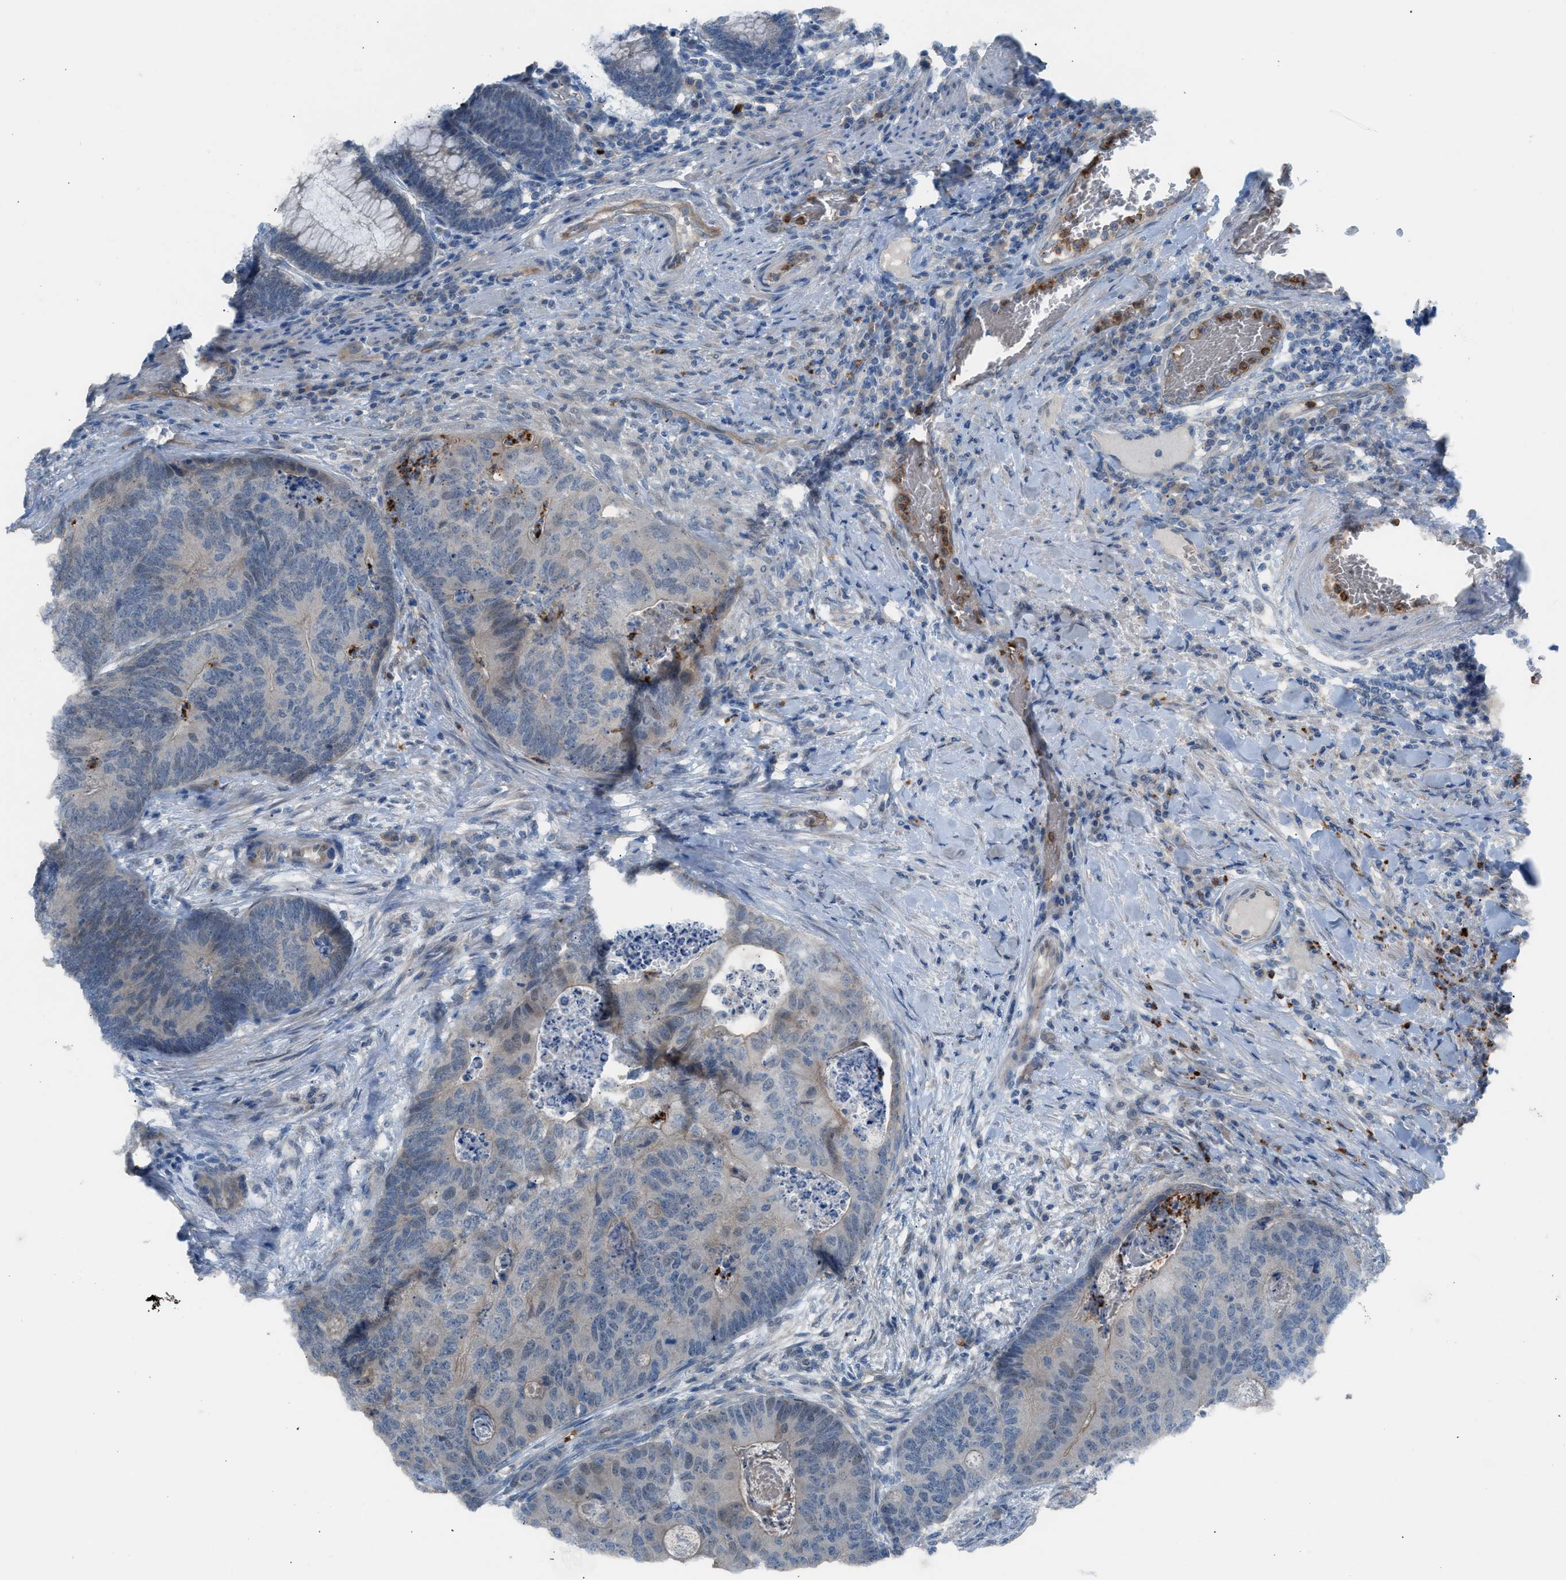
{"staining": {"intensity": "negative", "quantity": "none", "location": "none"}, "tissue": "colorectal cancer", "cell_type": "Tumor cells", "image_type": "cancer", "snomed": [{"axis": "morphology", "description": "Adenocarcinoma, NOS"}, {"axis": "topography", "description": "Colon"}], "caption": "Colorectal adenocarcinoma stained for a protein using immunohistochemistry (IHC) shows no positivity tumor cells.", "gene": "CFAP77", "patient": {"sex": "female", "age": 67}}